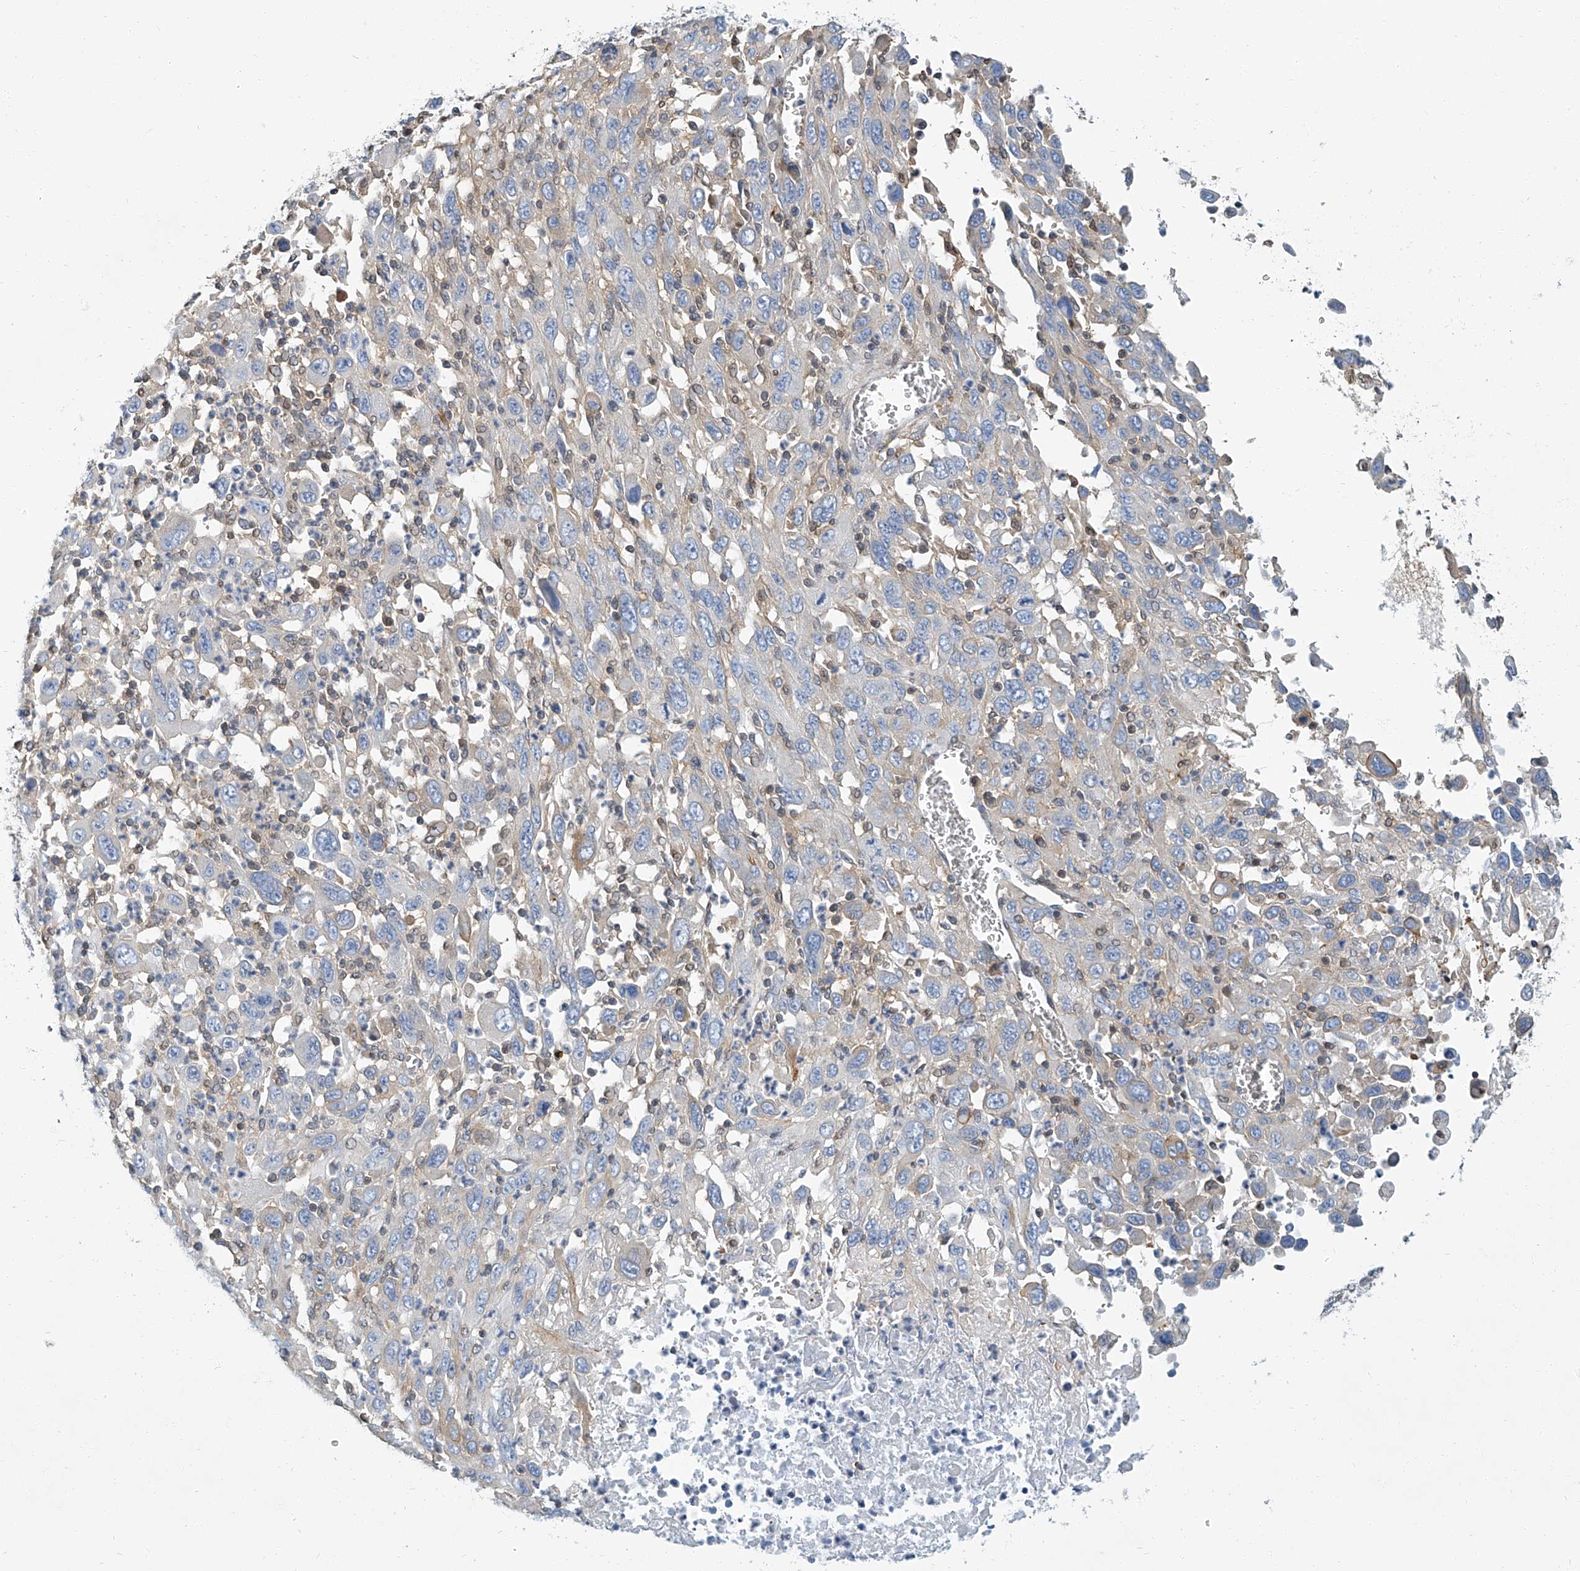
{"staining": {"intensity": "negative", "quantity": "none", "location": "none"}, "tissue": "melanoma", "cell_type": "Tumor cells", "image_type": "cancer", "snomed": [{"axis": "morphology", "description": "Malignant melanoma, Metastatic site"}, {"axis": "topography", "description": "Skin"}], "caption": "IHC photomicrograph of human melanoma stained for a protein (brown), which reveals no staining in tumor cells.", "gene": "PSMB10", "patient": {"sex": "female", "age": 56}}